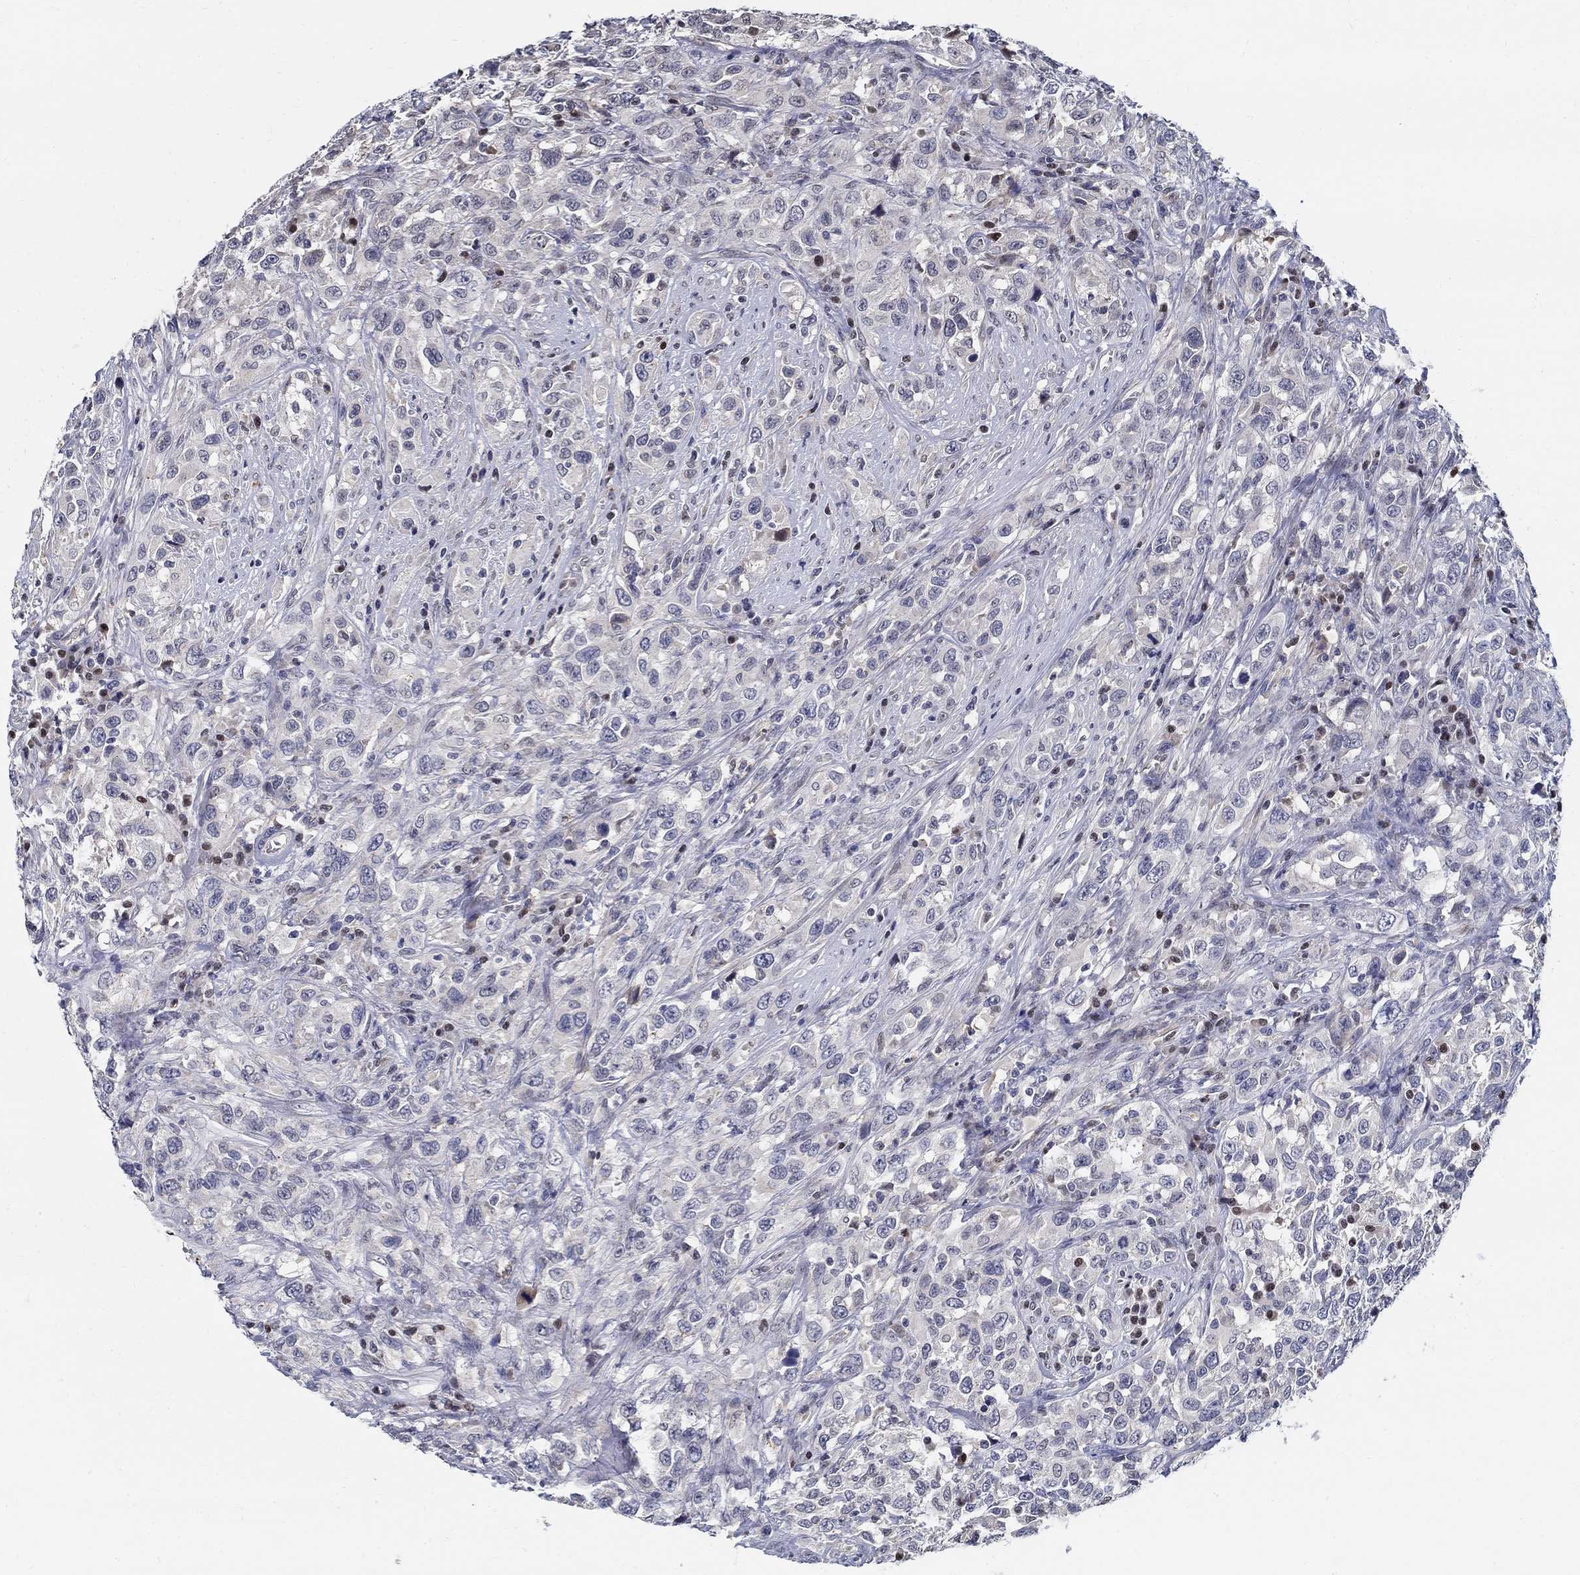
{"staining": {"intensity": "negative", "quantity": "none", "location": "none"}, "tissue": "urothelial cancer", "cell_type": "Tumor cells", "image_type": "cancer", "snomed": [{"axis": "morphology", "description": "Urothelial carcinoma, NOS"}, {"axis": "morphology", "description": "Urothelial carcinoma, High grade"}, {"axis": "topography", "description": "Urinary bladder"}], "caption": "DAB (3,3'-diaminobenzidine) immunohistochemical staining of human urothelial carcinoma (high-grade) reveals no significant staining in tumor cells.", "gene": "C16orf46", "patient": {"sex": "female", "age": 64}}